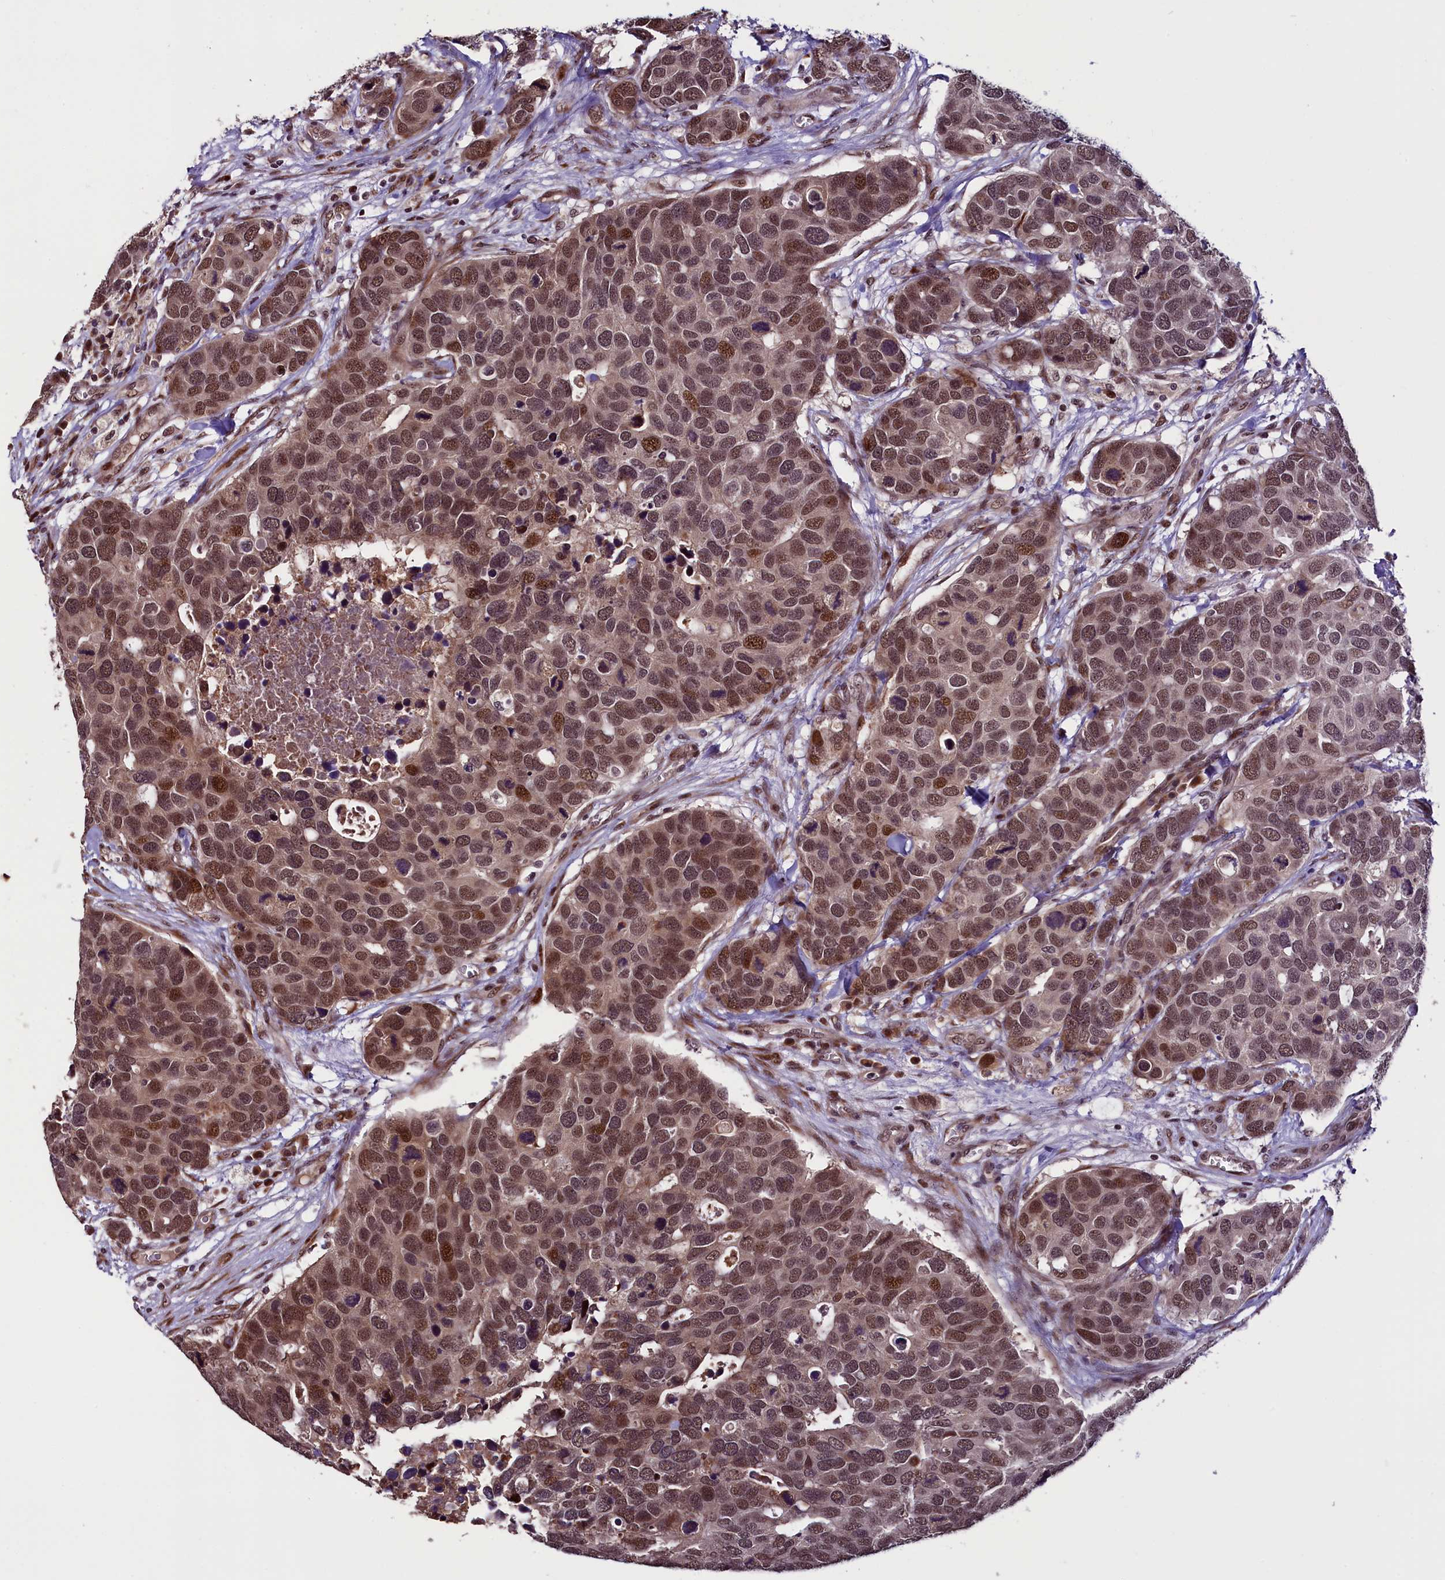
{"staining": {"intensity": "moderate", "quantity": ">75%", "location": "nuclear"}, "tissue": "breast cancer", "cell_type": "Tumor cells", "image_type": "cancer", "snomed": [{"axis": "morphology", "description": "Duct carcinoma"}, {"axis": "topography", "description": "Breast"}], "caption": "A brown stain labels moderate nuclear positivity of a protein in human breast cancer tumor cells.", "gene": "RPUSD2", "patient": {"sex": "female", "age": 83}}